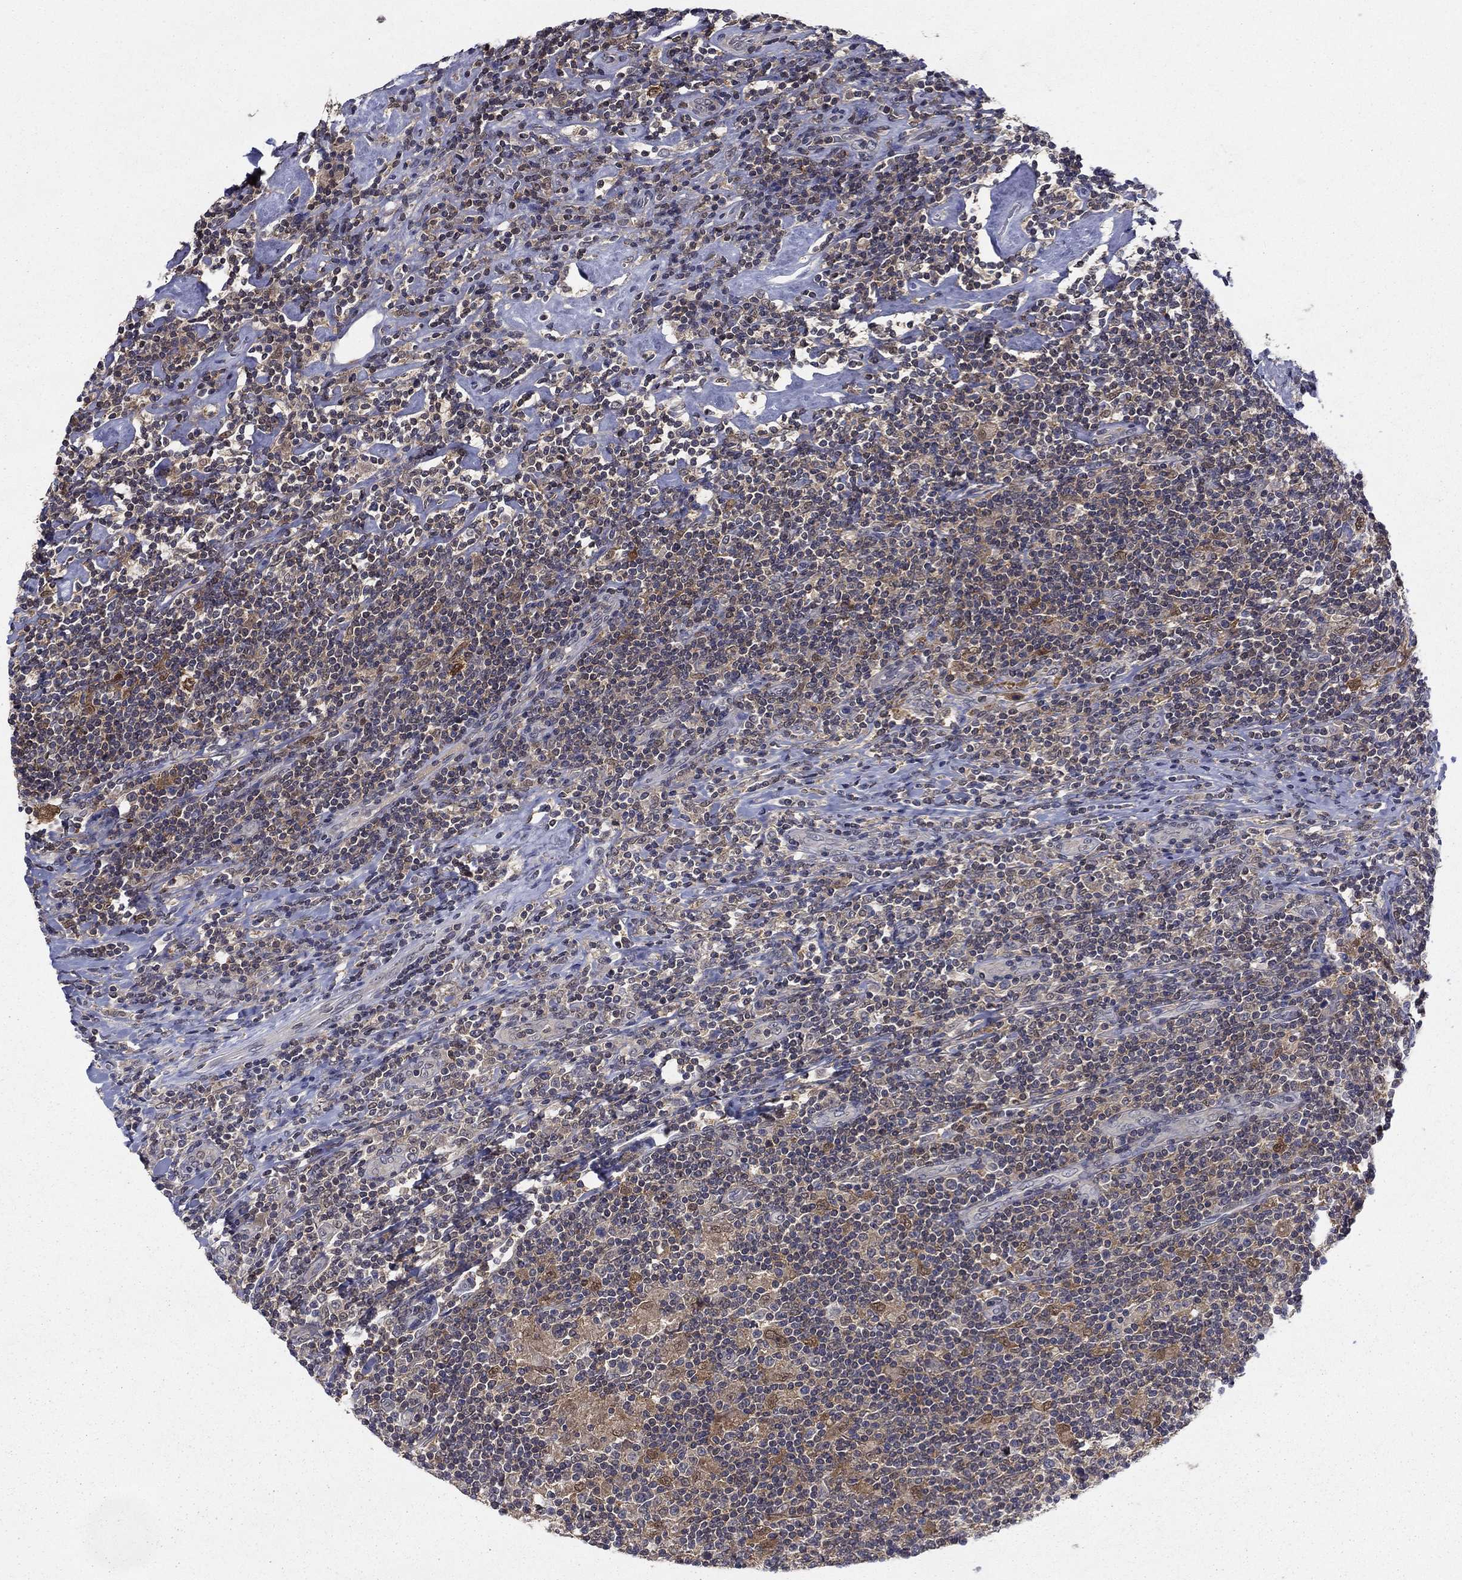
{"staining": {"intensity": "weak", "quantity": ">75%", "location": "cytoplasmic/membranous"}, "tissue": "lymphoma", "cell_type": "Tumor cells", "image_type": "cancer", "snomed": [{"axis": "morphology", "description": "Hodgkin's disease, NOS"}, {"axis": "topography", "description": "Lymph node"}], "caption": "Protein expression analysis of Hodgkin's disease reveals weak cytoplasmic/membranous expression in approximately >75% of tumor cells. (Stains: DAB (3,3'-diaminobenzidine) in brown, nuclei in blue, Microscopy: brightfield microscopy at high magnification).", "gene": "NIT2", "patient": {"sex": "male", "age": 40}}